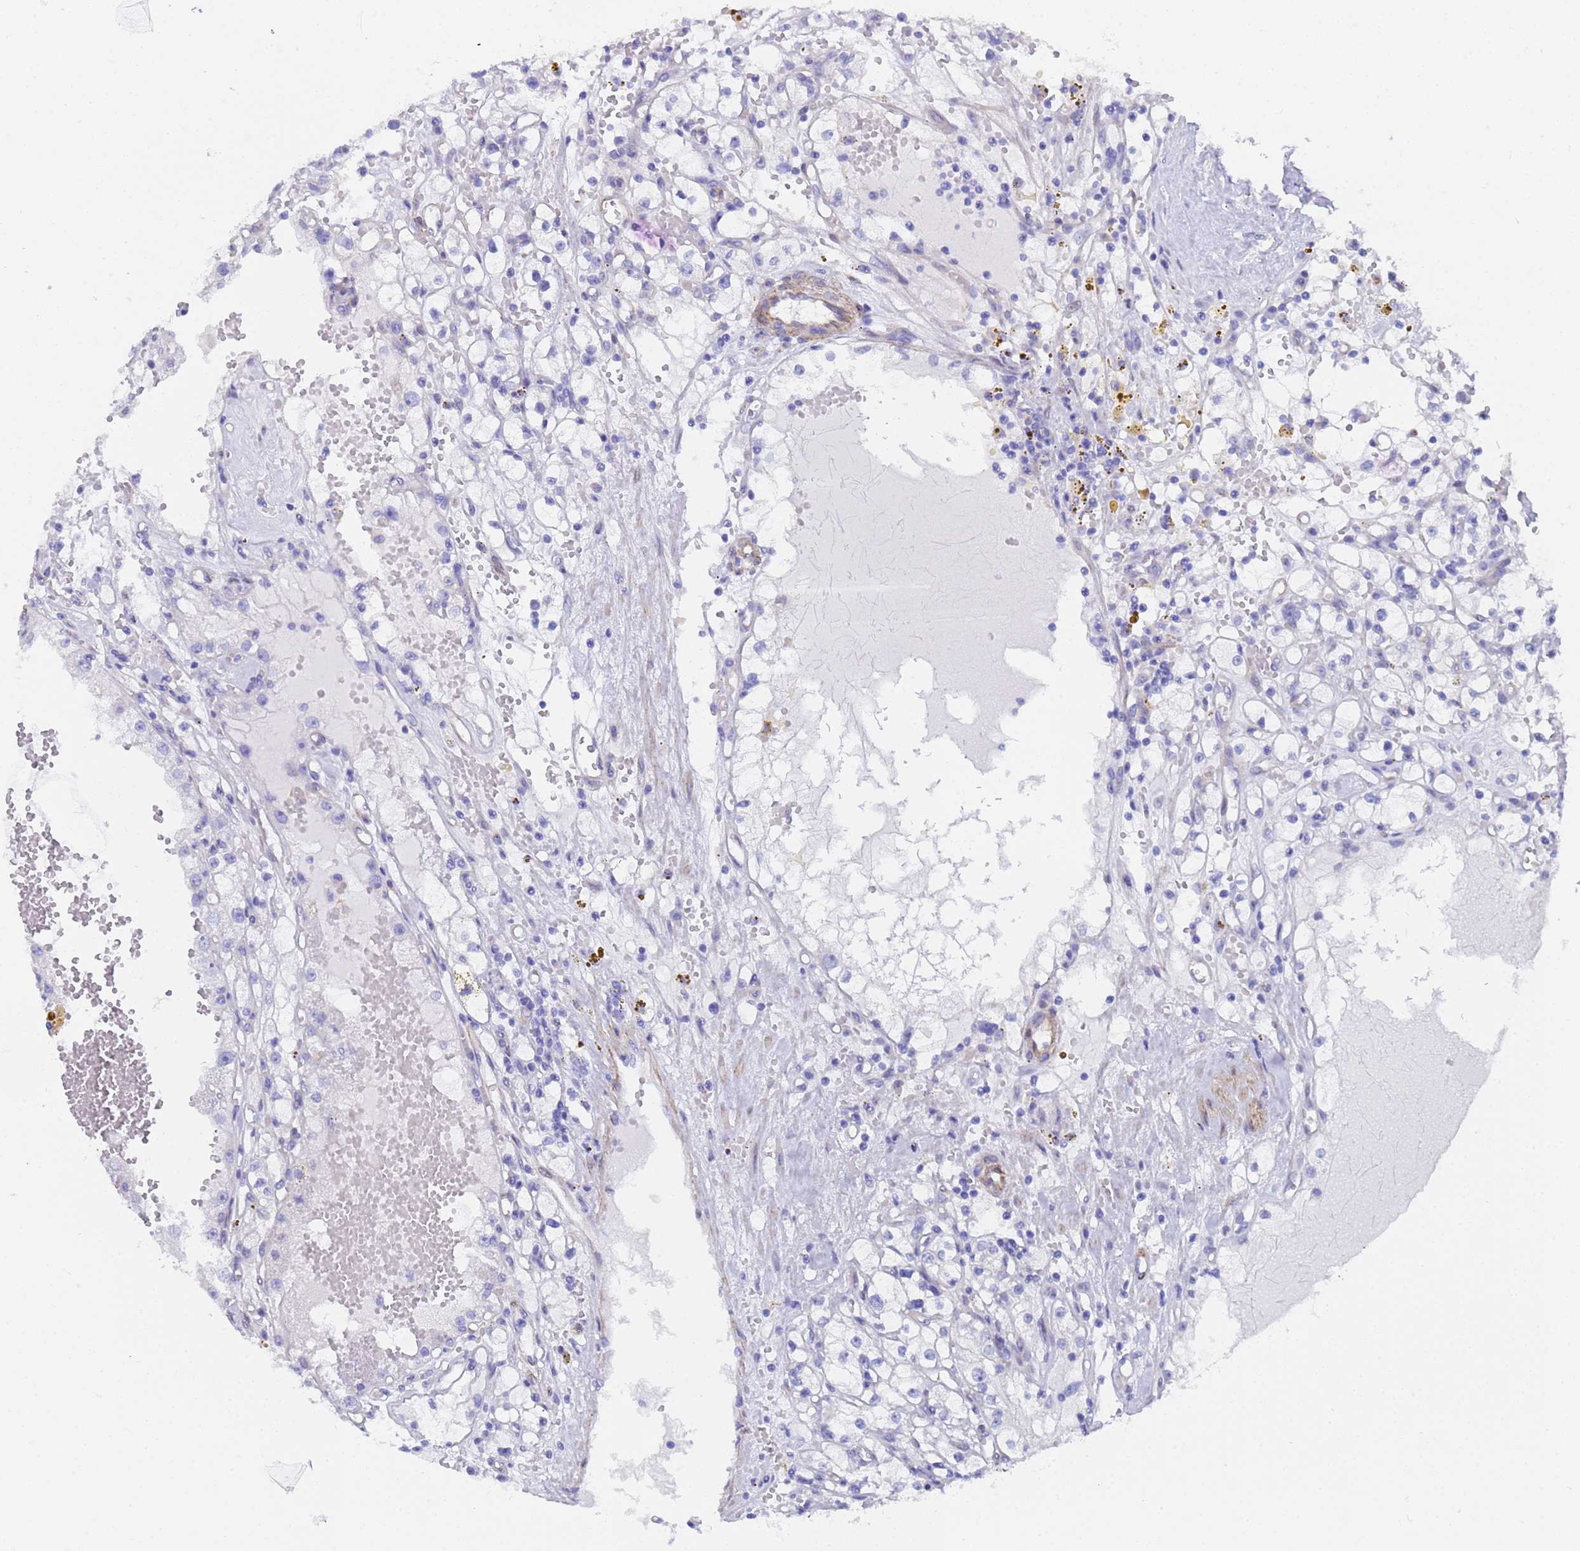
{"staining": {"intensity": "negative", "quantity": "none", "location": "none"}, "tissue": "renal cancer", "cell_type": "Tumor cells", "image_type": "cancer", "snomed": [{"axis": "morphology", "description": "Adenocarcinoma, NOS"}, {"axis": "topography", "description": "Kidney"}], "caption": "This micrograph is of adenocarcinoma (renal) stained with immunohistochemistry to label a protein in brown with the nuclei are counter-stained blue. There is no positivity in tumor cells. The staining is performed using DAB brown chromogen with nuclei counter-stained in using hematoxylin.", "gene": "TUBB1", "patient": {"sex": "male", "age": 56}}